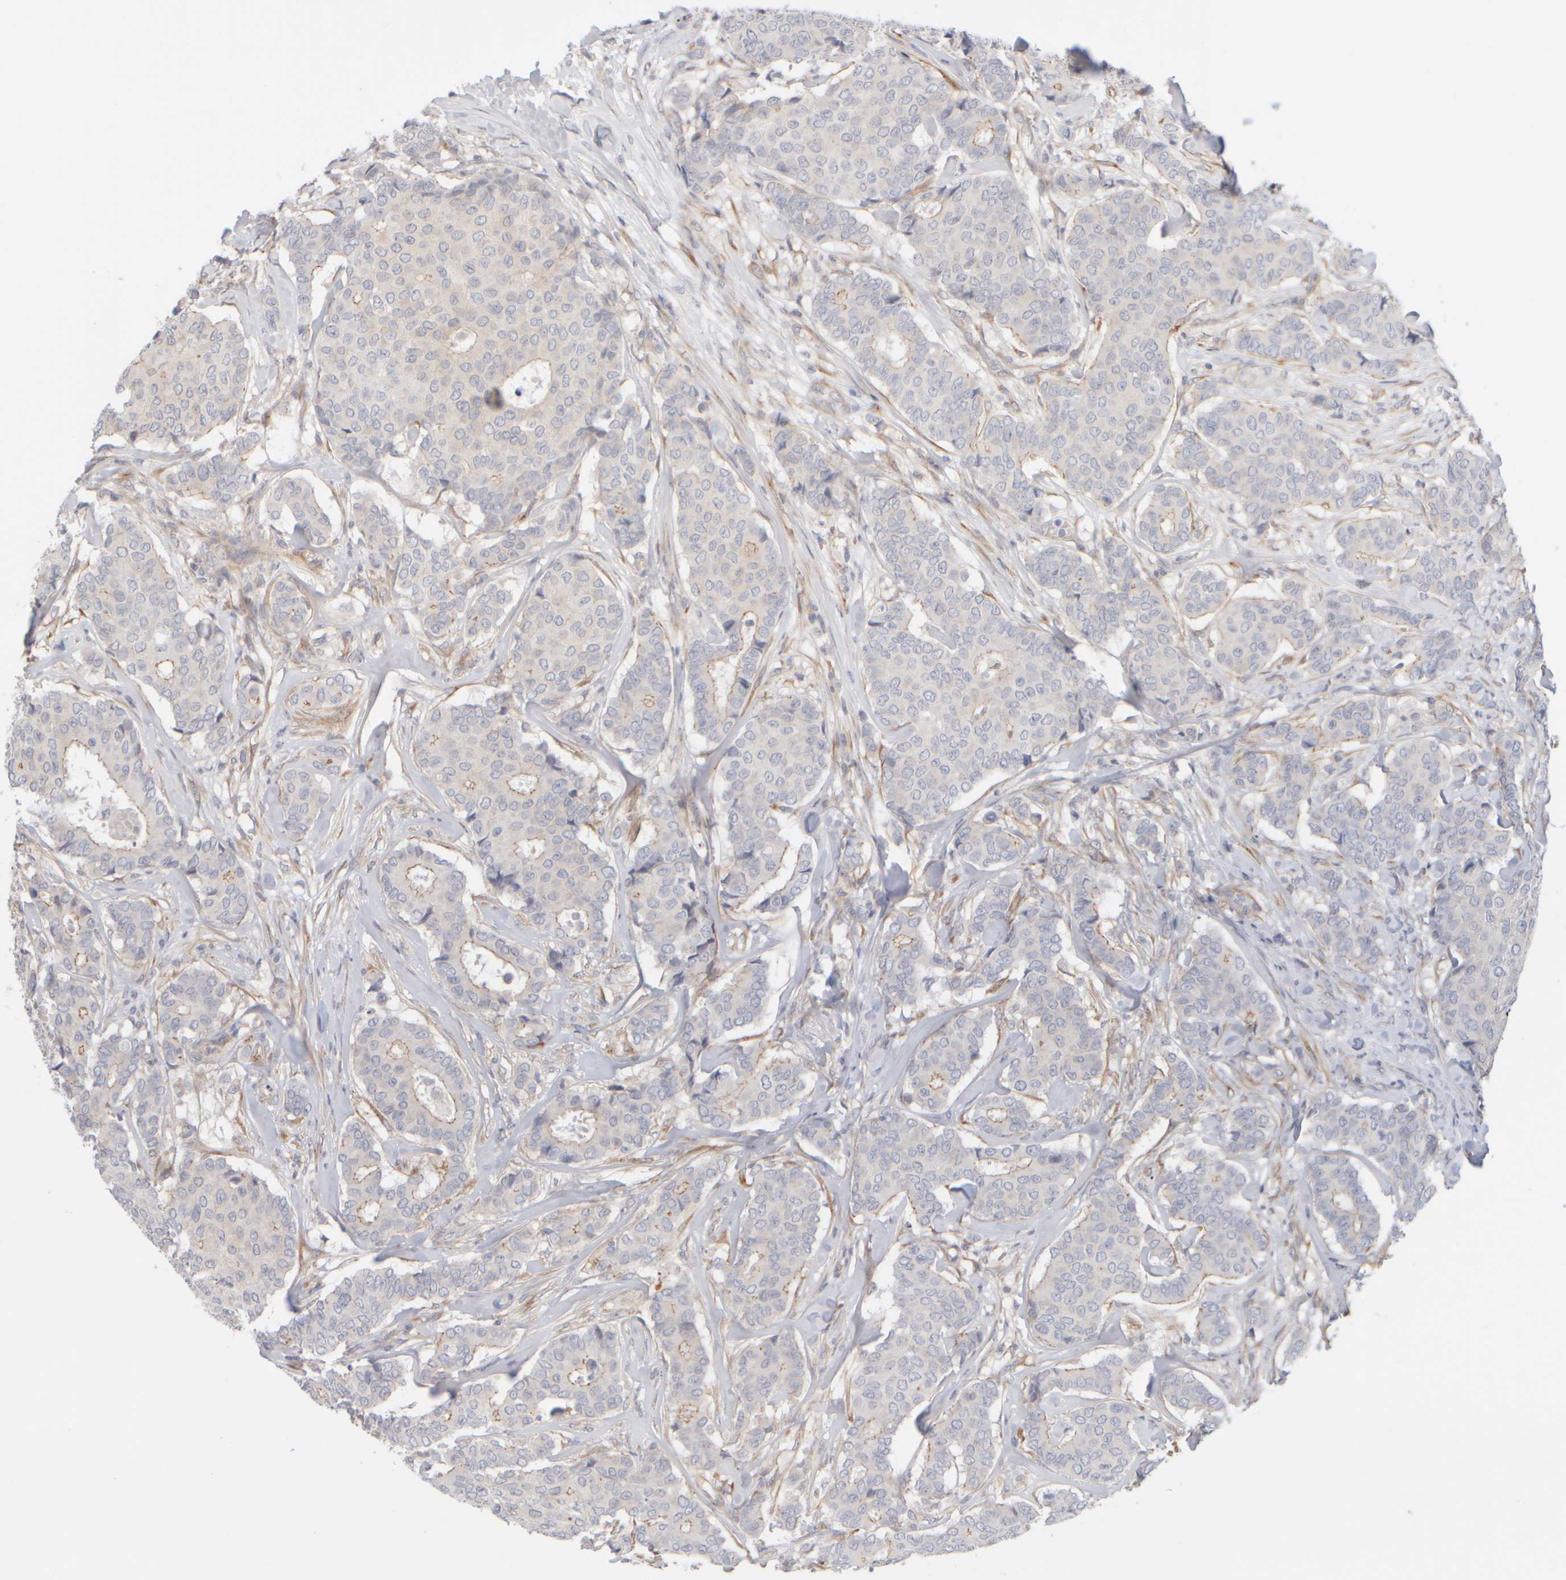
{"staining": {"intensity": "weak", "quantity": "<25%", "location": "cytoplasmic/membranous"}, "tissue": "breast cancer", "cell_type": "Tumor cells", "image_type": "cancer", "snomed": [{"axis": "morphology", "description": "Duct carcinoma"}, {"axis": "topography", "description": "Breast"}], "caption": "There is no significant staining in tumor cells of breast intraductal carcinoma.", "gene": "GOPC", "patient": {"sex": "female", "age": 75}}